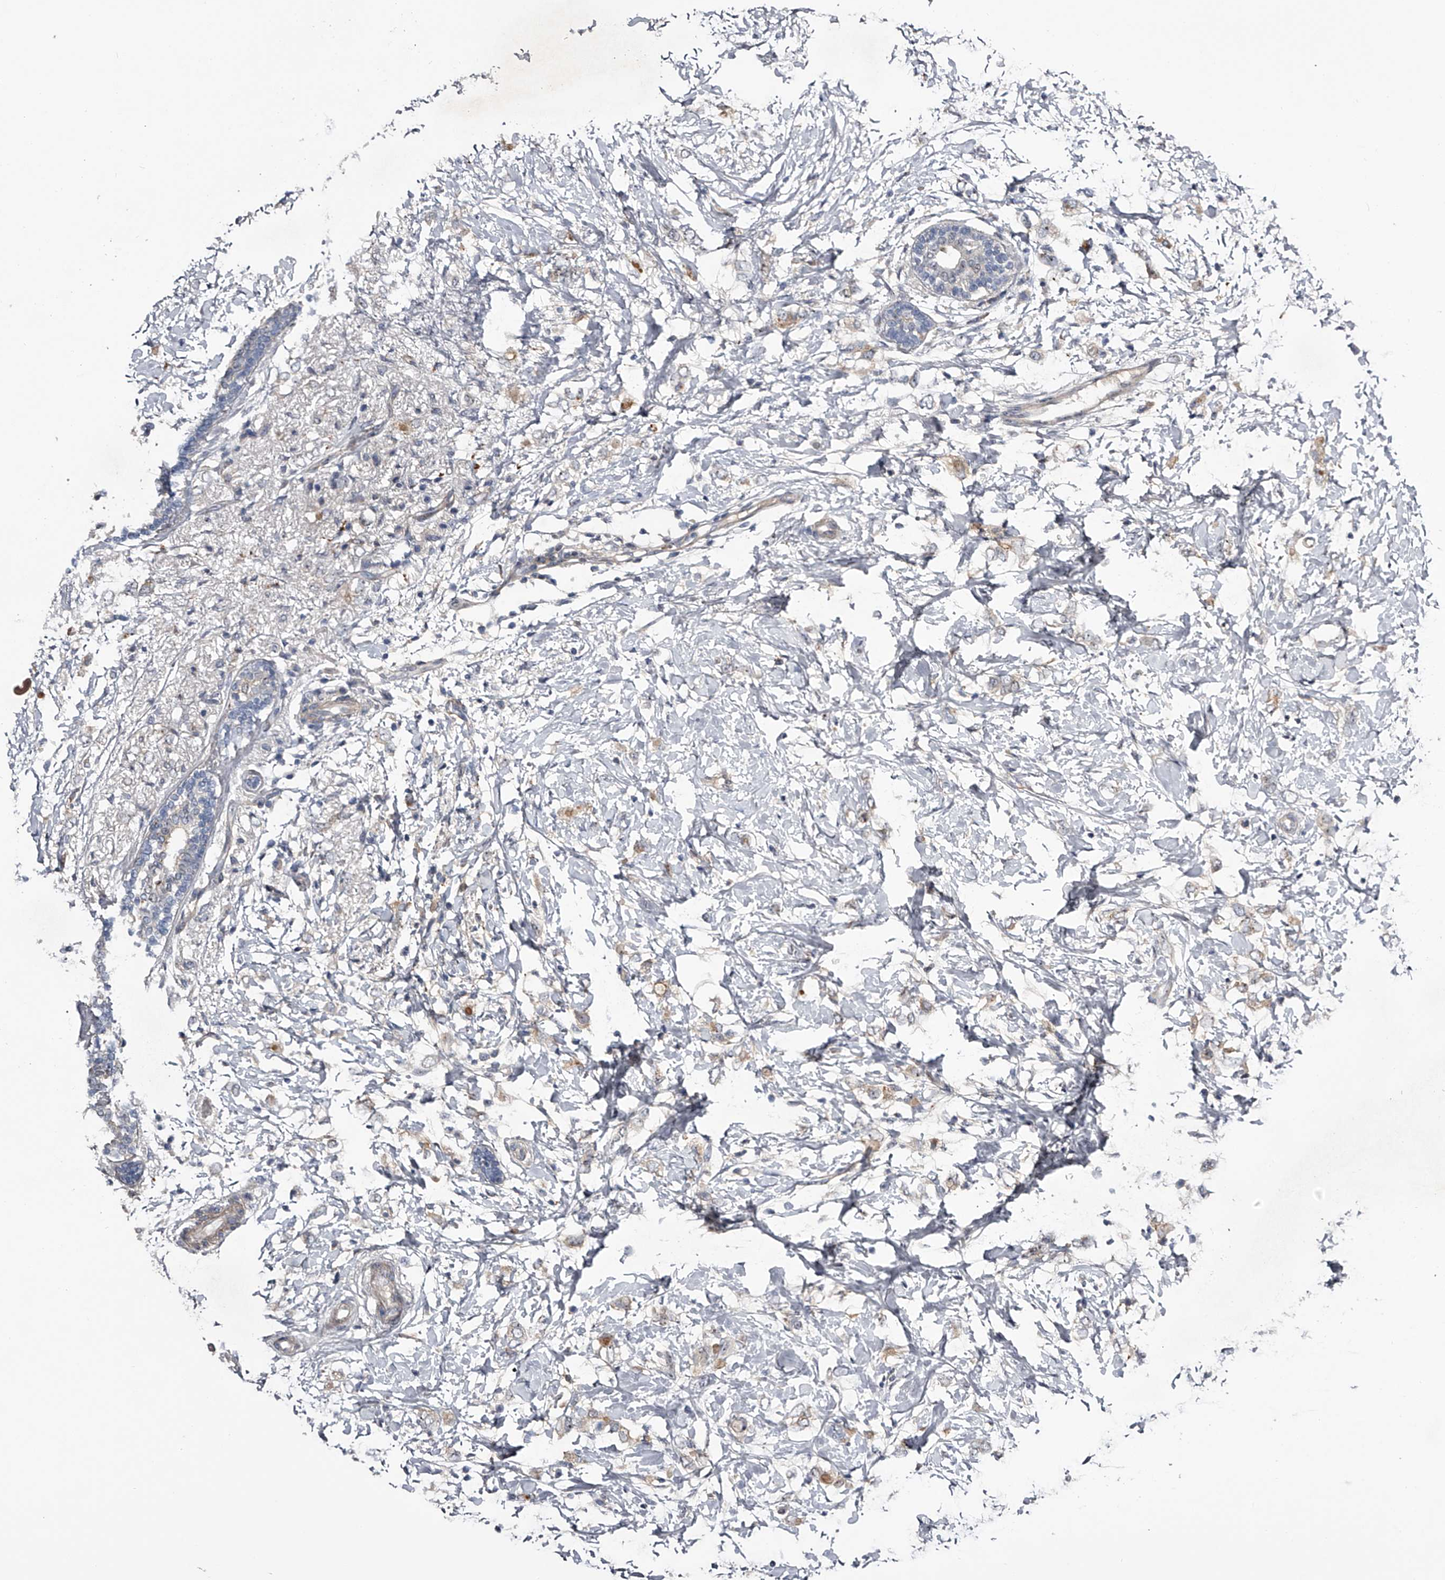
{"staining": {"intensity": "weak", "quantity": "<25%", "location": "cytoplasmic/membranous"}, "tissue": "breast cancer", "cell_type": "Tumor cells", "image_type": "cancer", "snomed": [{"axis": "morphology", "description": "Normal tissue, NOS"}, {"axis": "morphology", "description": "Lobular carcinoma"}, {"axis": "topography", "description": "Breast"}], "caption": "Tumor cells show no significant staining in breast cancer (lobular carcinoma).", "gene": "MDN1", "patient": {"sex": "female", "age": 47}}